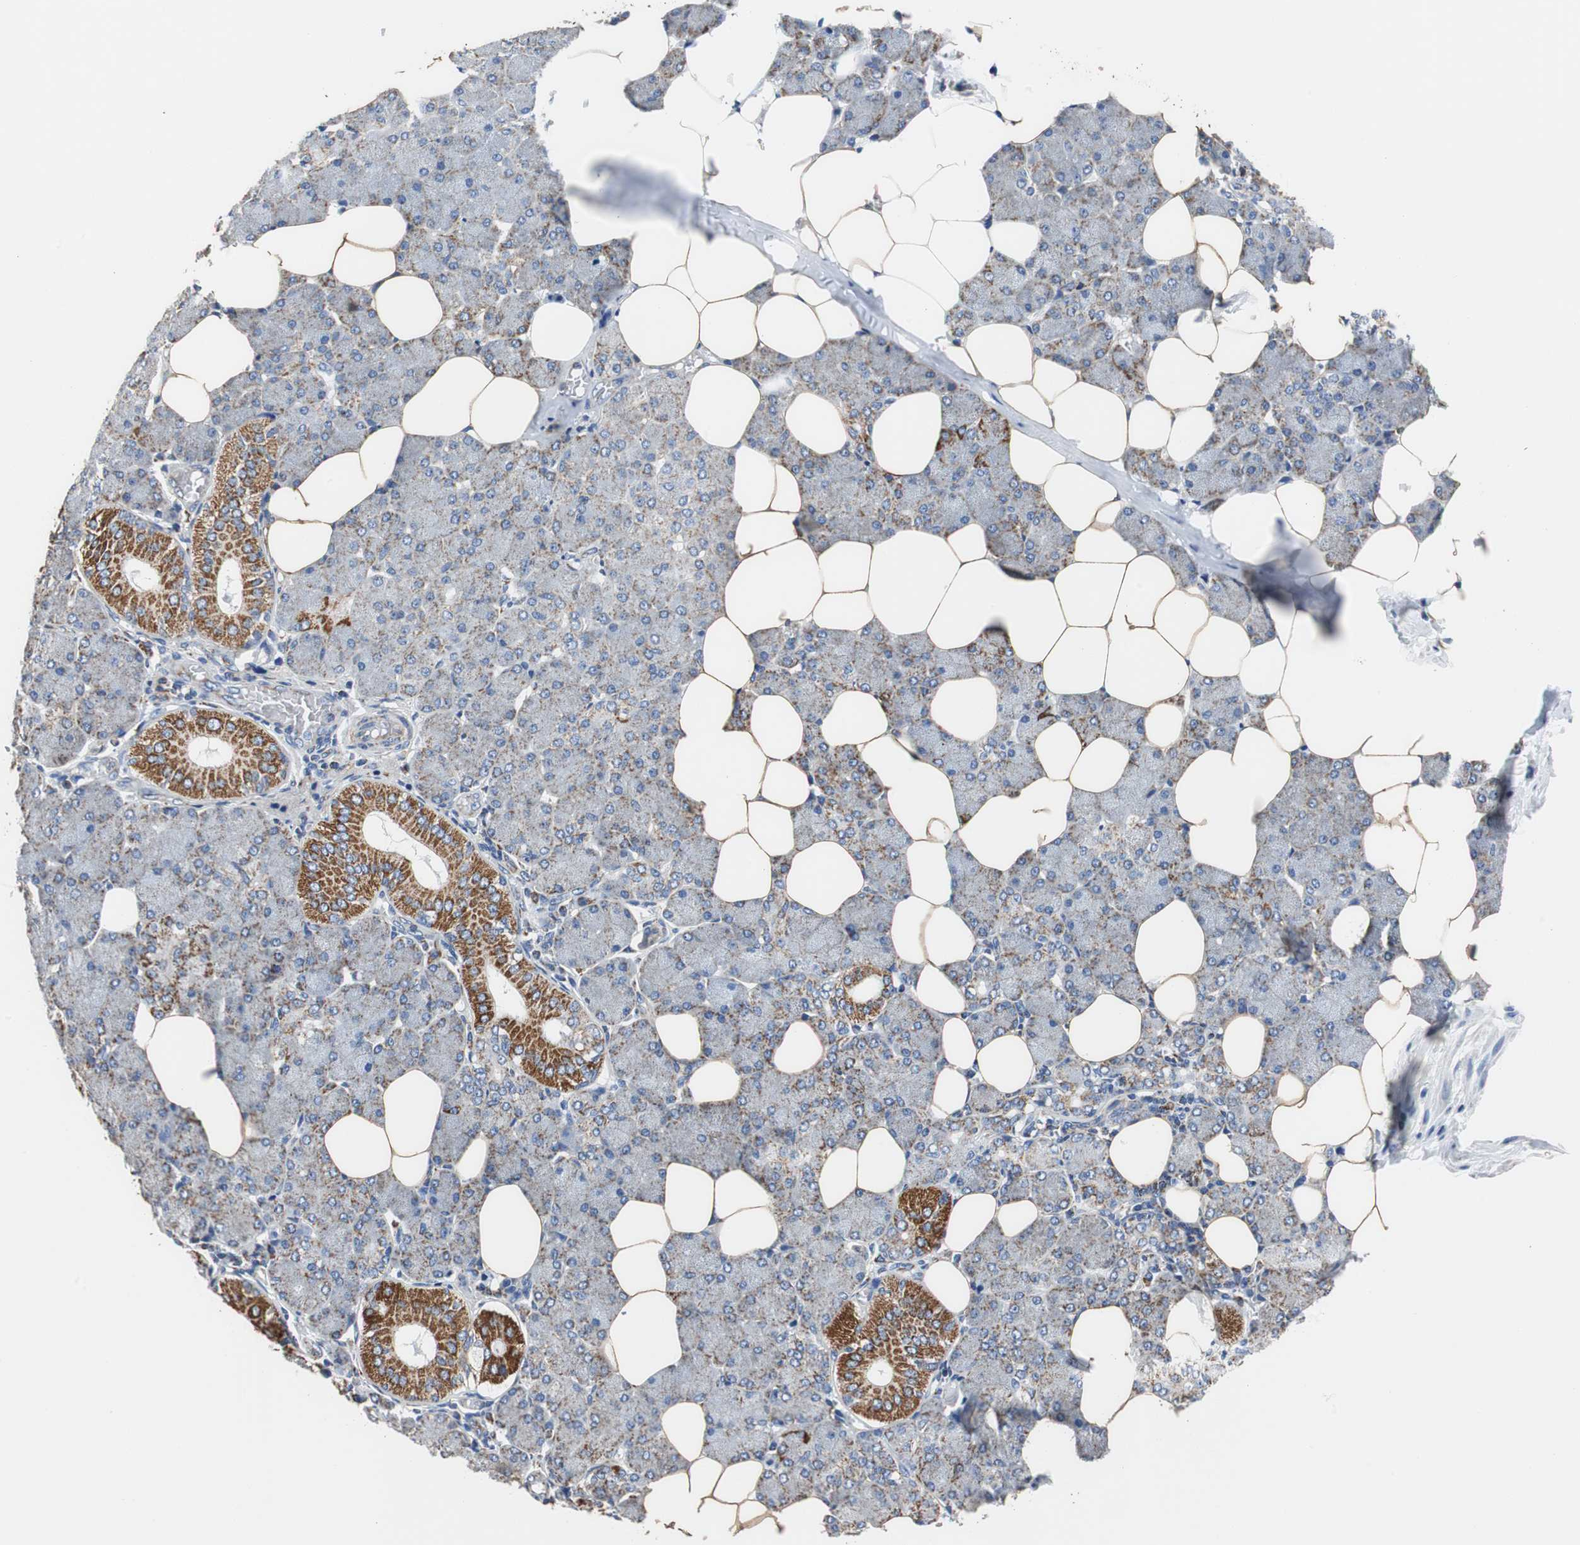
{"staining": {"intensity": "weak", "quantity": "<25%", "location": "cytoplasmic/membranous"}, "tissue": "salivary gland", "cell_type": "Glandular cells", "image_type": "normal", "snomed": [{"axis": "morphology", "description": "Normal tissue, NOS"}, {"axis": "morphology", "description": "Adenoma, NOS"}, {"axis": "topography", "description": "Salivary gland"}], "caption": "This is a histopathology image of IHC staining of normal salivary gland, which shows no expression in glandular cells.", "gene": "PCK1", "patient": {"sex": "female", "age": 32}}